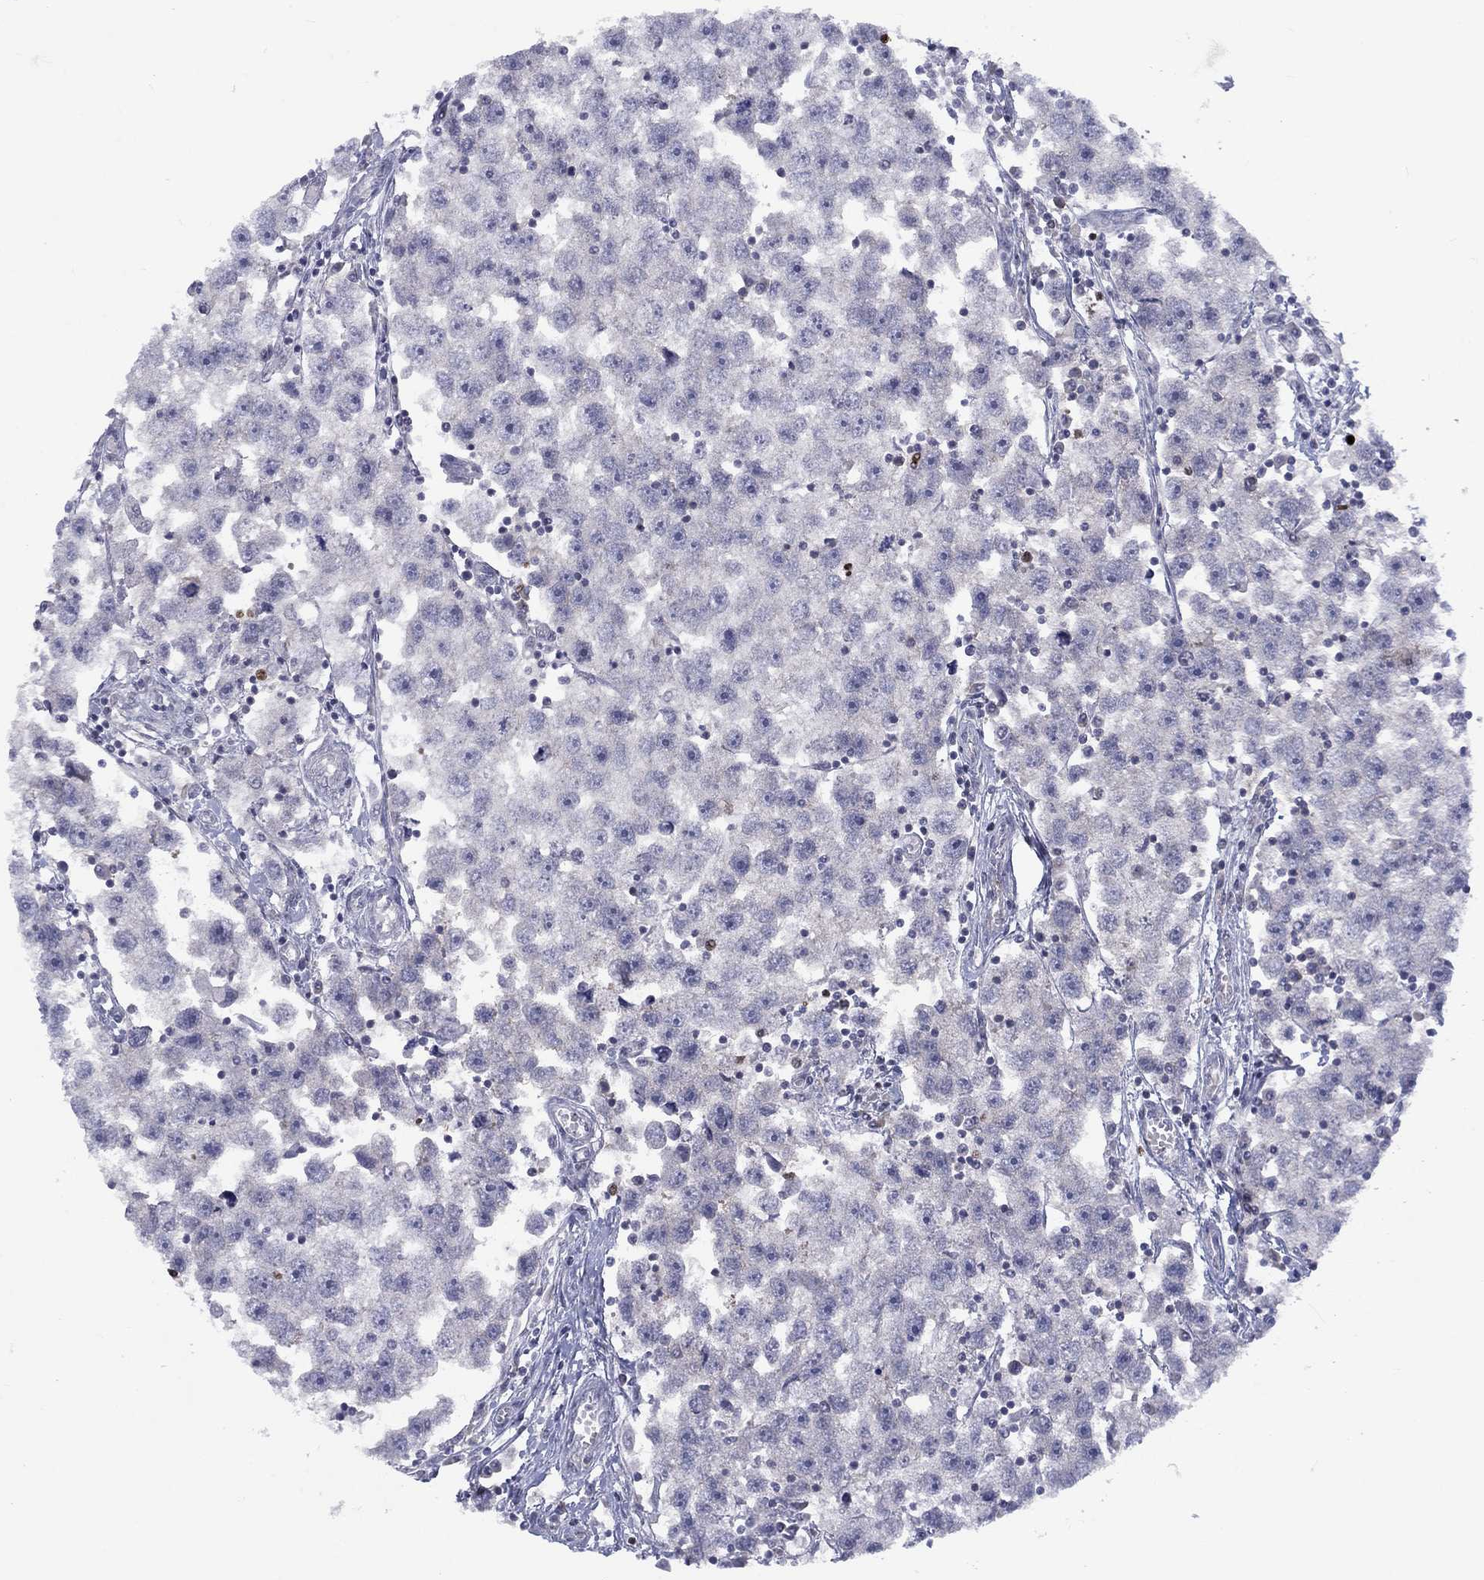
{"staining": {"intensity": "negative", "quantity": "none", "location": "none"}, "tissue": "testis cancer", "cell_type": "Tumor cells", "image_type": "cancer", "snomed": [{"axis": "morphology", "description": "Seminoma, NOS"}, {"axis": "topography", "description": "Testis"}], "caption": "Protein analysis of testis cancer (seminoma) displays no significant expression in tumor cells. (IHC, brightfield microscopy, high magnification).", "gene": "CACNA1A", "patient": {"sex": "male", "age": 30}}